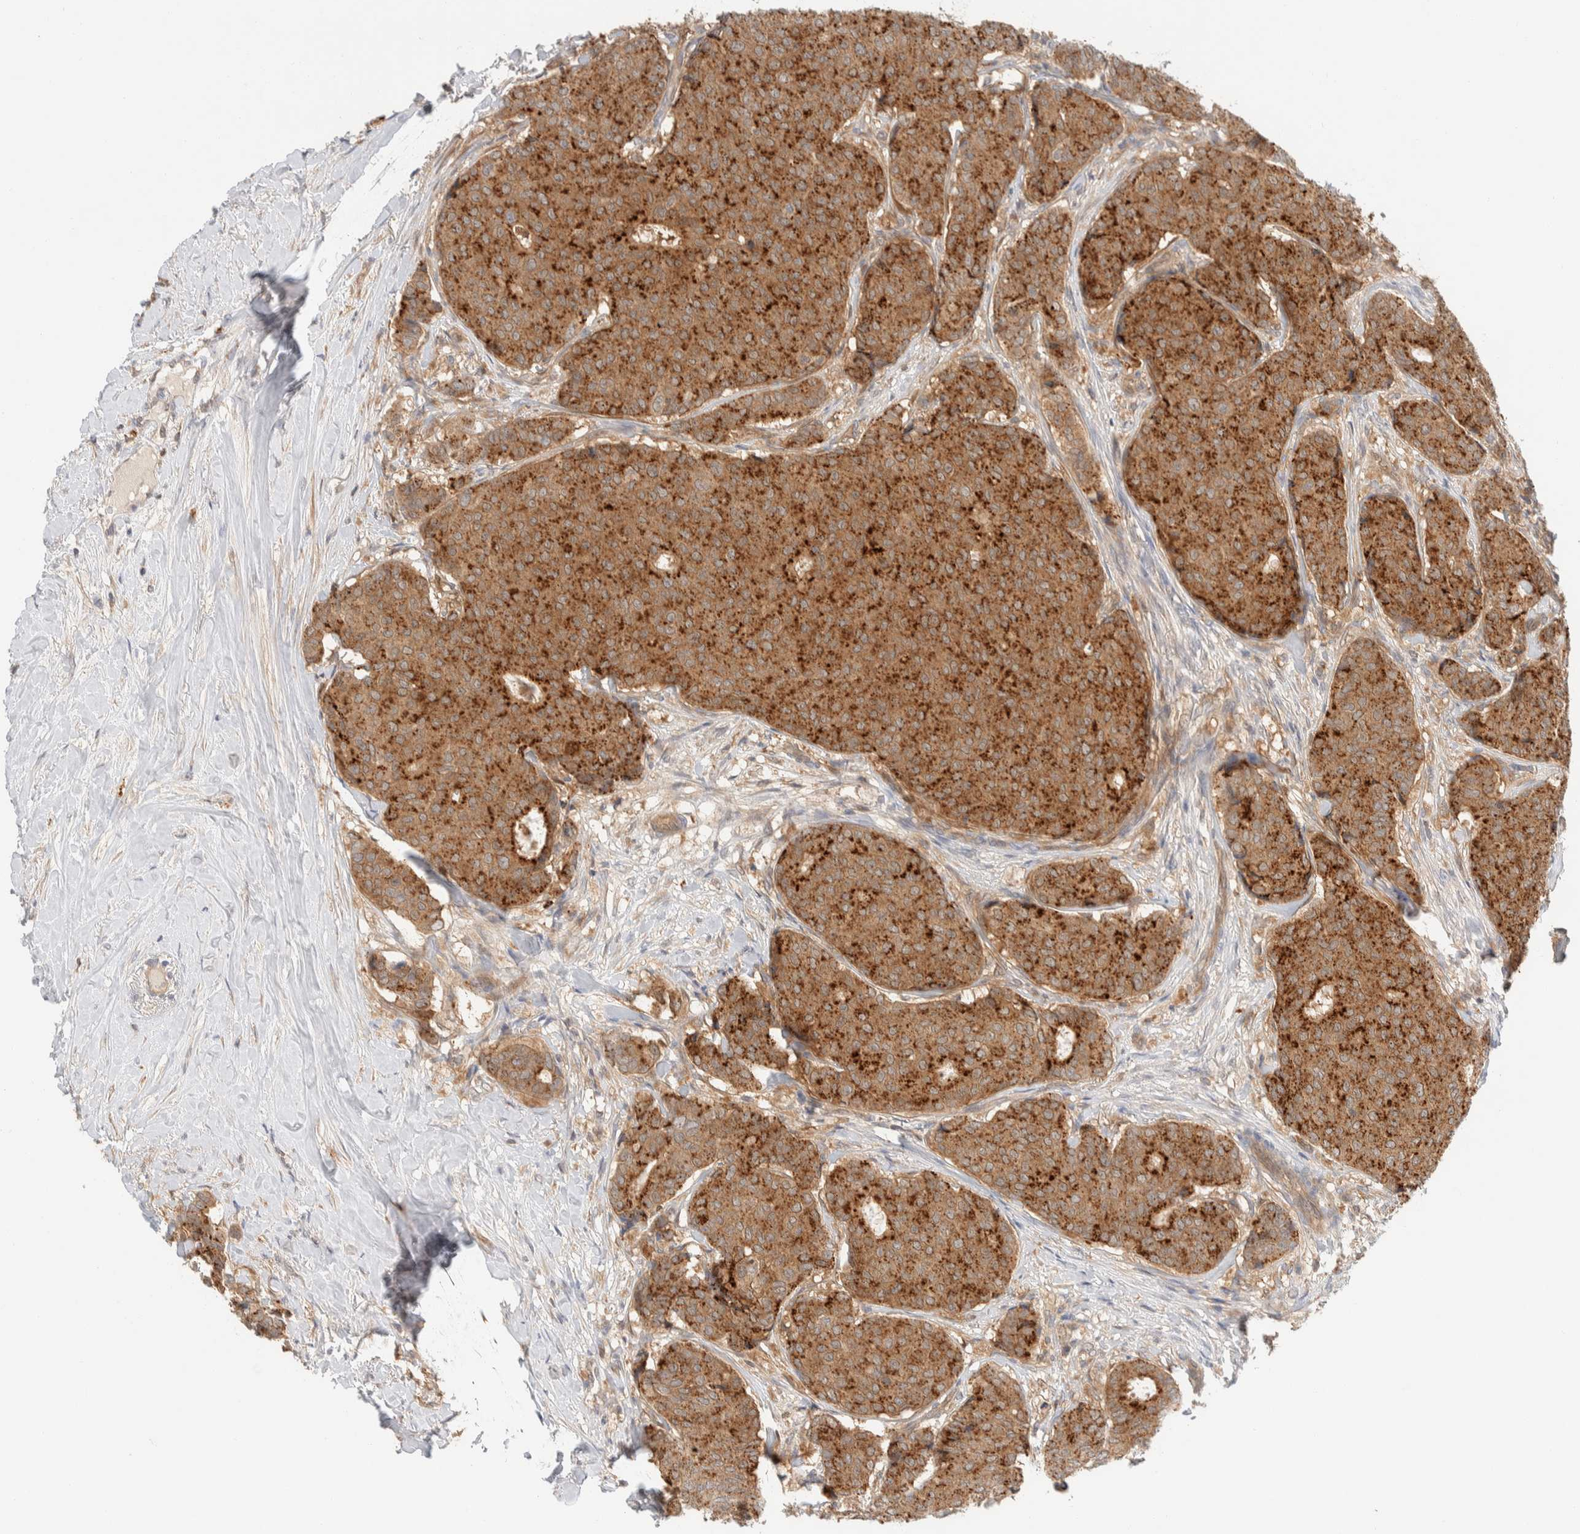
{"staining": {"intensity": "strong", "quantity": ">75%", "location": "cytoplasmic/membranous"}, "tissue": "breast cancer", "cell_type": "Tumor cells", "image_type": "cancer", "snomed": [{"axis": "morphology", "description": "Duct carcinoma"}, {"axis": "topography", "description": "Breast"}], "caption": "Invasive ductal carcinoma (breast) stained with immunohistochemistry exhibits strong cytoplasmic/membranous expression in approximately >75% of tumor cells.", "gene": "GCLM", "patient": {"sex": "female", "age": 75}}